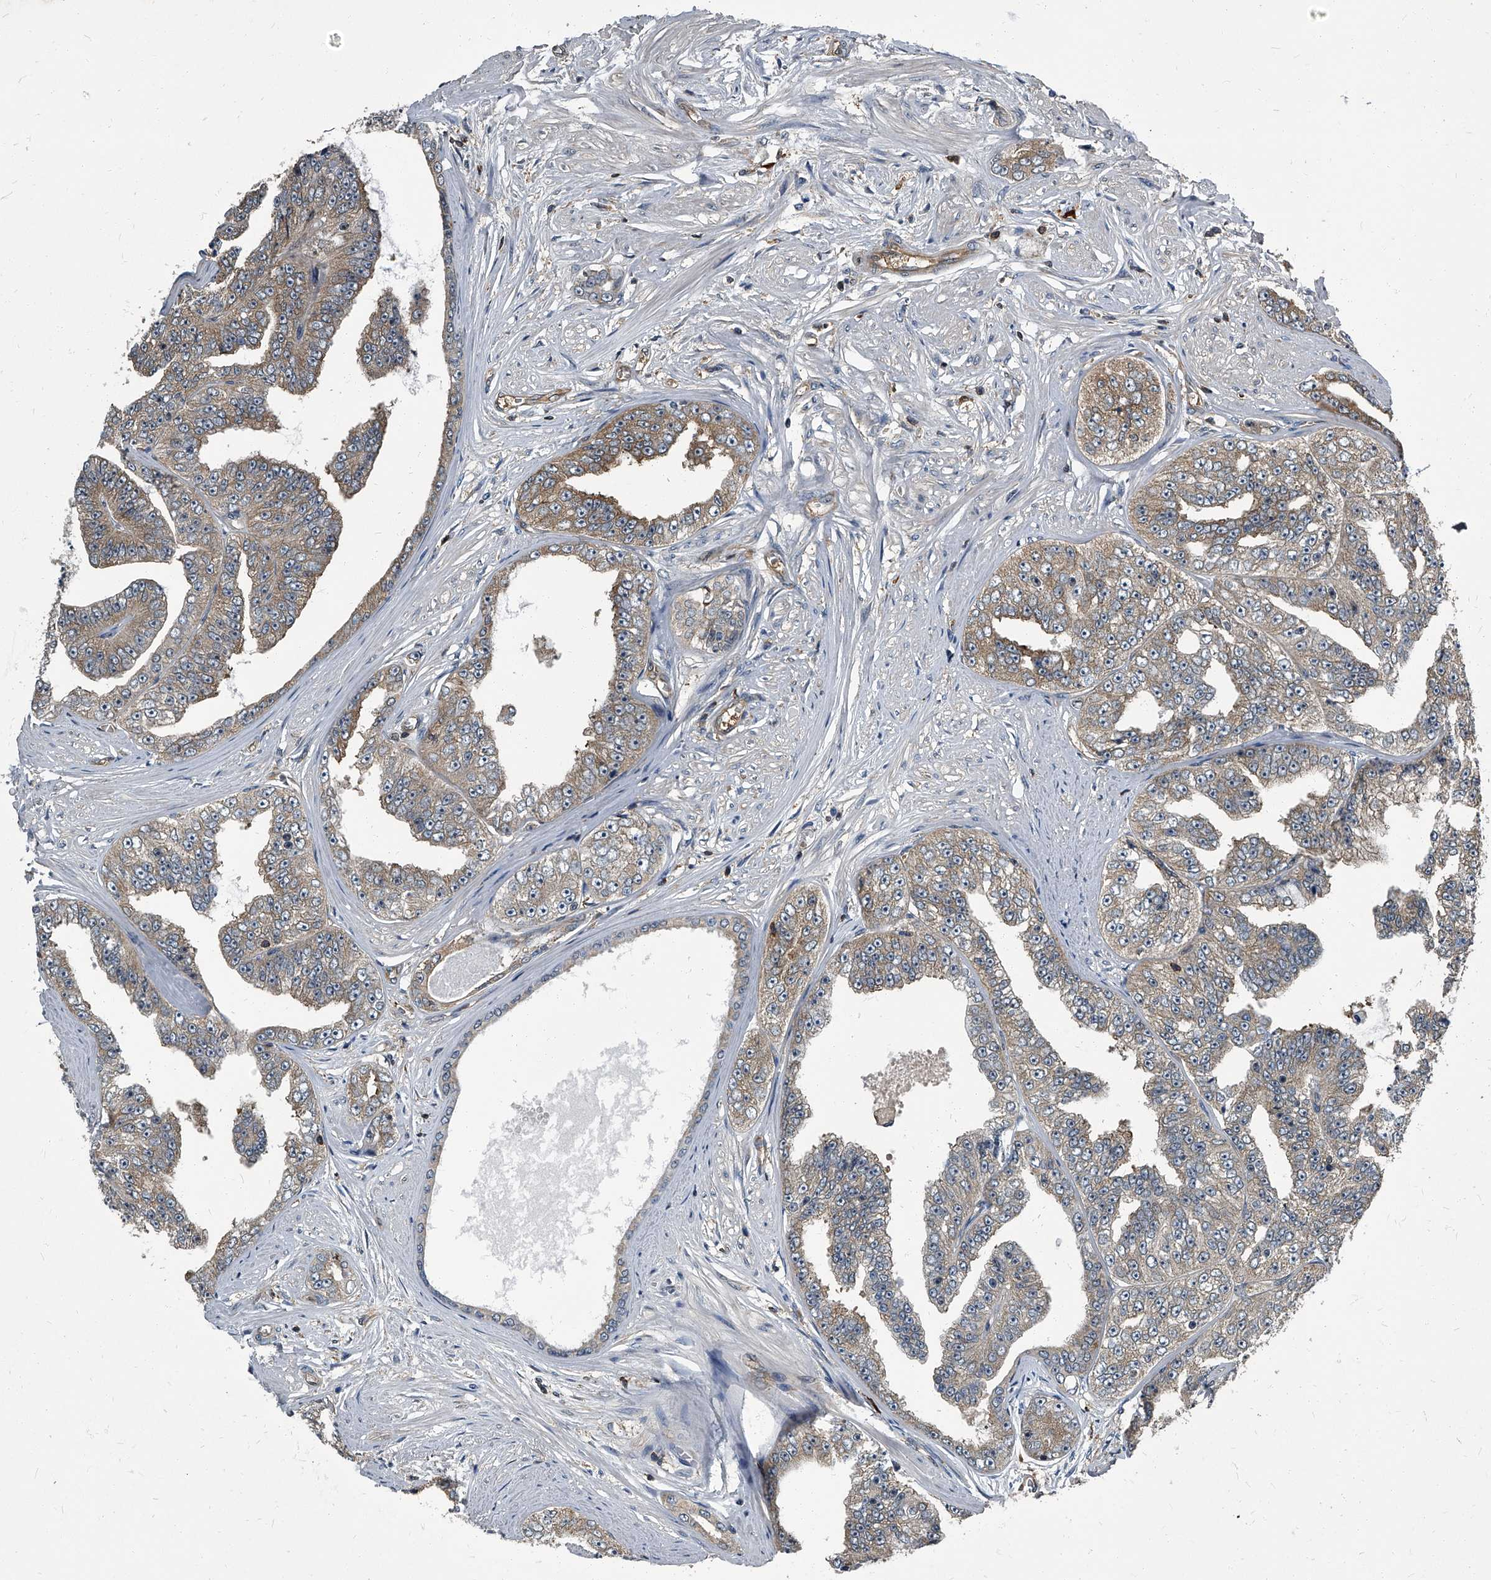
{"staining": {"intensity": "weak", "quantity": "25%-75%", "location": "cytoplasmic/membranous"}, "tissue": "prostate cancer", "cell_type": "Tumor cells", "image_type": "cancer", "snomed": [{"axis": "morphology", "description": "Adenocarcinoma, High grade"}, {"axis": "topography", "description": "Prostate"}], "caption": "Tumor cells exhibit weak cytoplasmic/membranous positivity in about 25%-75% of cells in prostate high-grade adenocarcinoma.", "gene": "CDV3", "patient": {"sex": "male", "age": 71}}